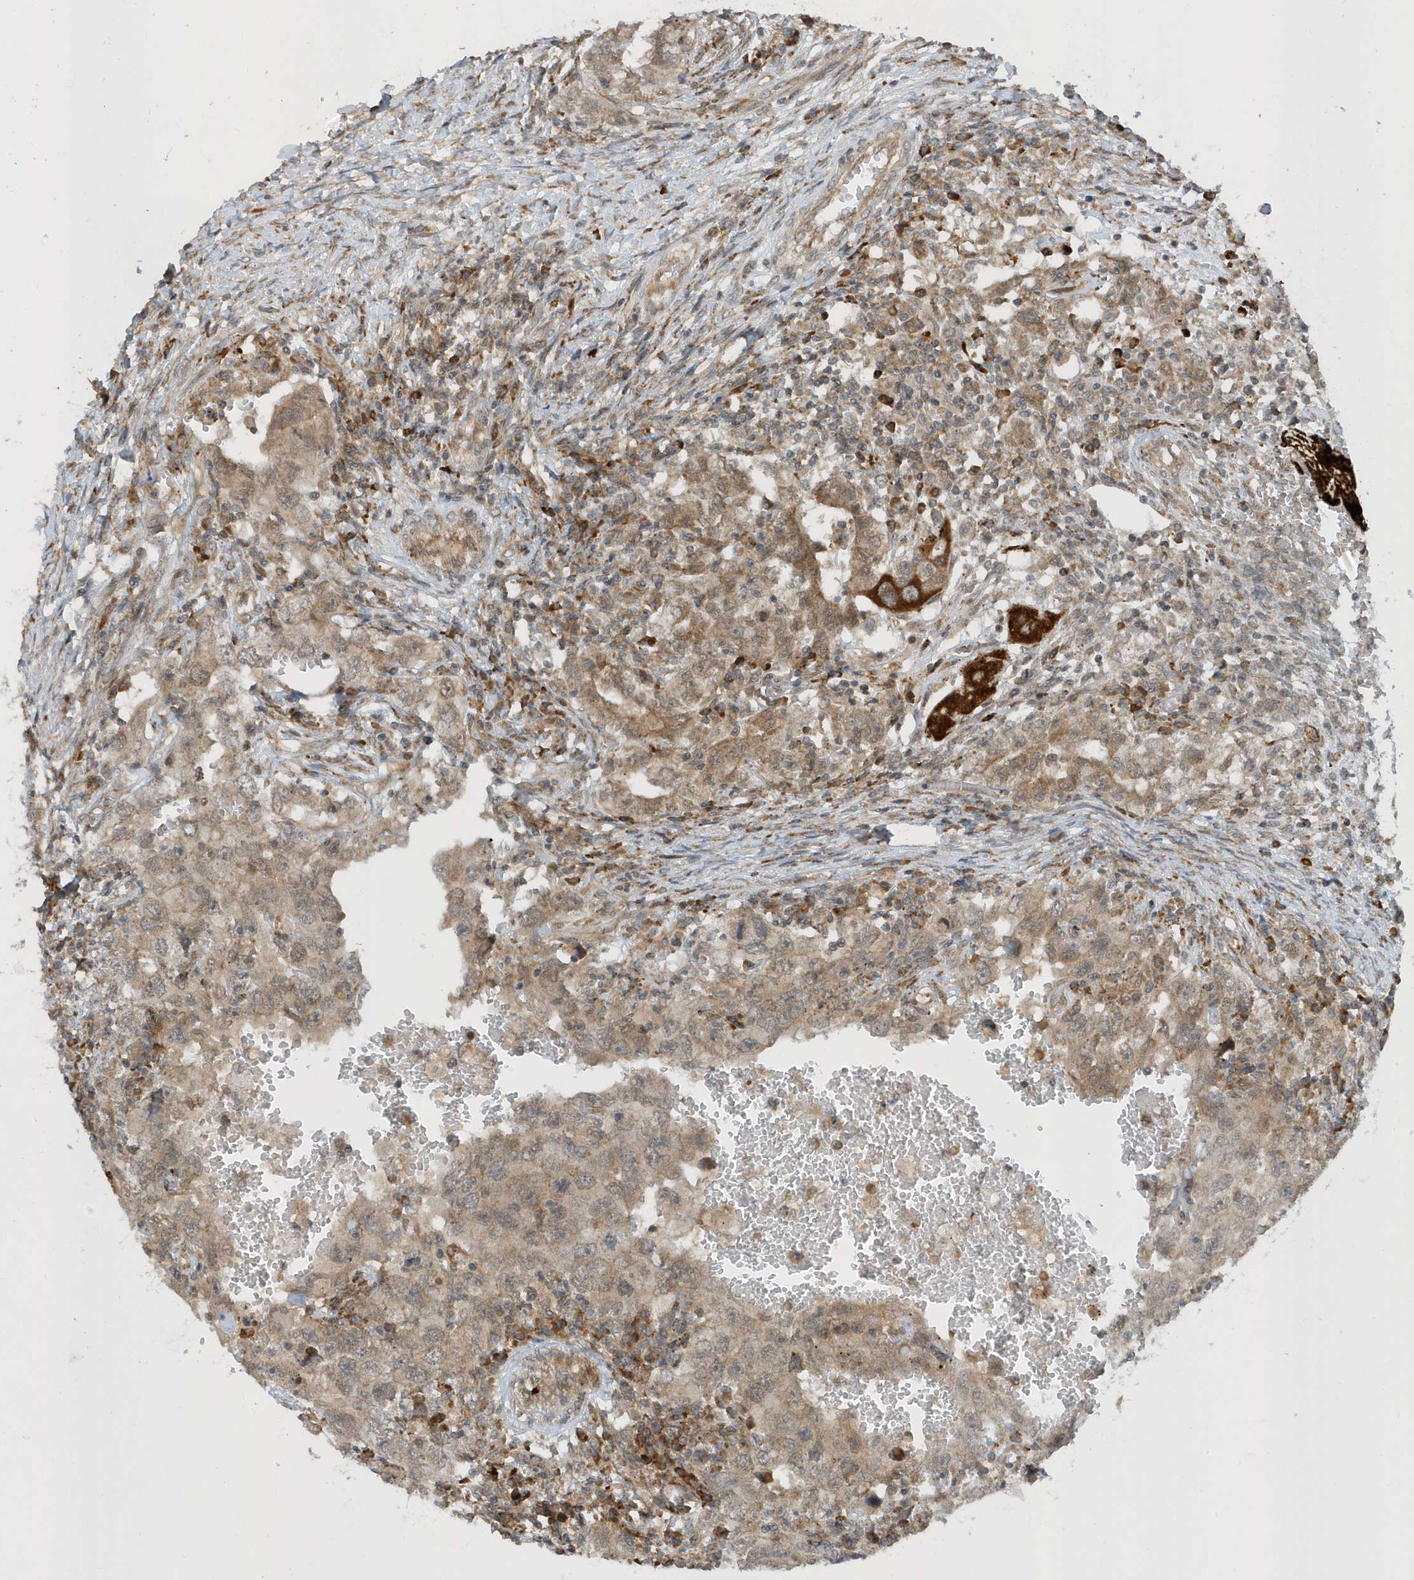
{"staining": {"intensity": "moderate", "quantity": ">75%", "location": "cytoplasmic/membranous"}, "tissue": "testis cancer", "cell_type": "Tumor cells", "image_type": "cancer", "snomed": [{"axis": "morphology", "description": "Carcinoma, Embryonal, NOS"}, {"axis": "topography", "description": "Testis"}], "caption": "Immunohistochemistry staining of embryonal carcinoma (testis), which shows medium levels of moderate cytoplasmic/membranous positivity in approximately >75% of tumor cells indicating moderate cytoplasmic/membranous protein expression. The staining was performed using DAB (brown) for protein detection and nuclei were counterstained in hematoxylin (blue).", "gene": "METTL21A", "patient": {"sex": "male", "age": 26}}